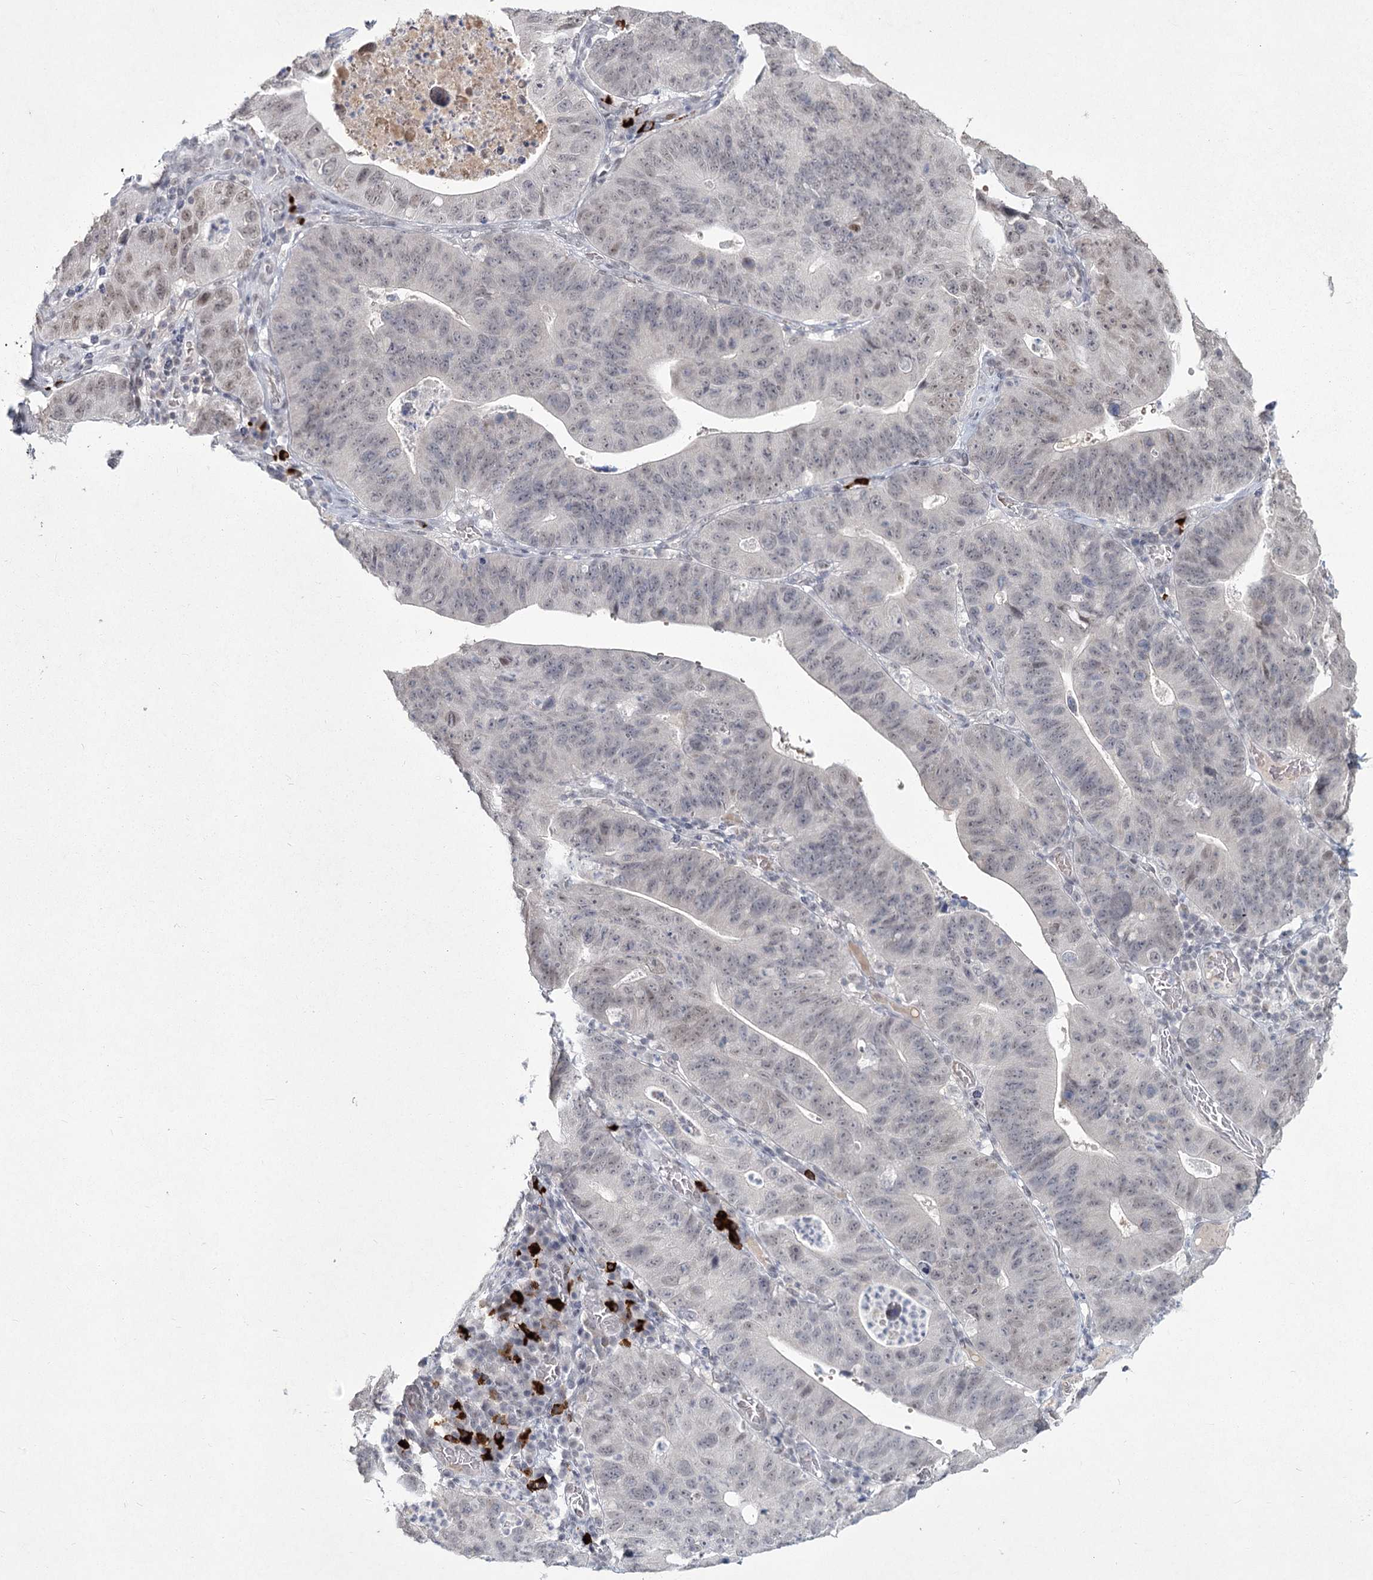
{"staining": {"intensity": "weak", "quantity": "<25%", "location": "nuclear"}, "tissue": "stomach cancer", "cell_type": "Tumor cells", "image_type": "cancer", "snomed": [{"axis": "morphology", "description": "Adenocarcinoma, NOS"}, {"axis": "topography", "description": "Stomach"}], "caption": "Immunohistochemistry (IHC) photomicrograph of stomach cancer stained for a protein (brown), which shows no positivity in tumor cells. Nuclei are stained in blue.", "gene": "LY6G5C", "patient": {"sex": "male", "age": 59}}